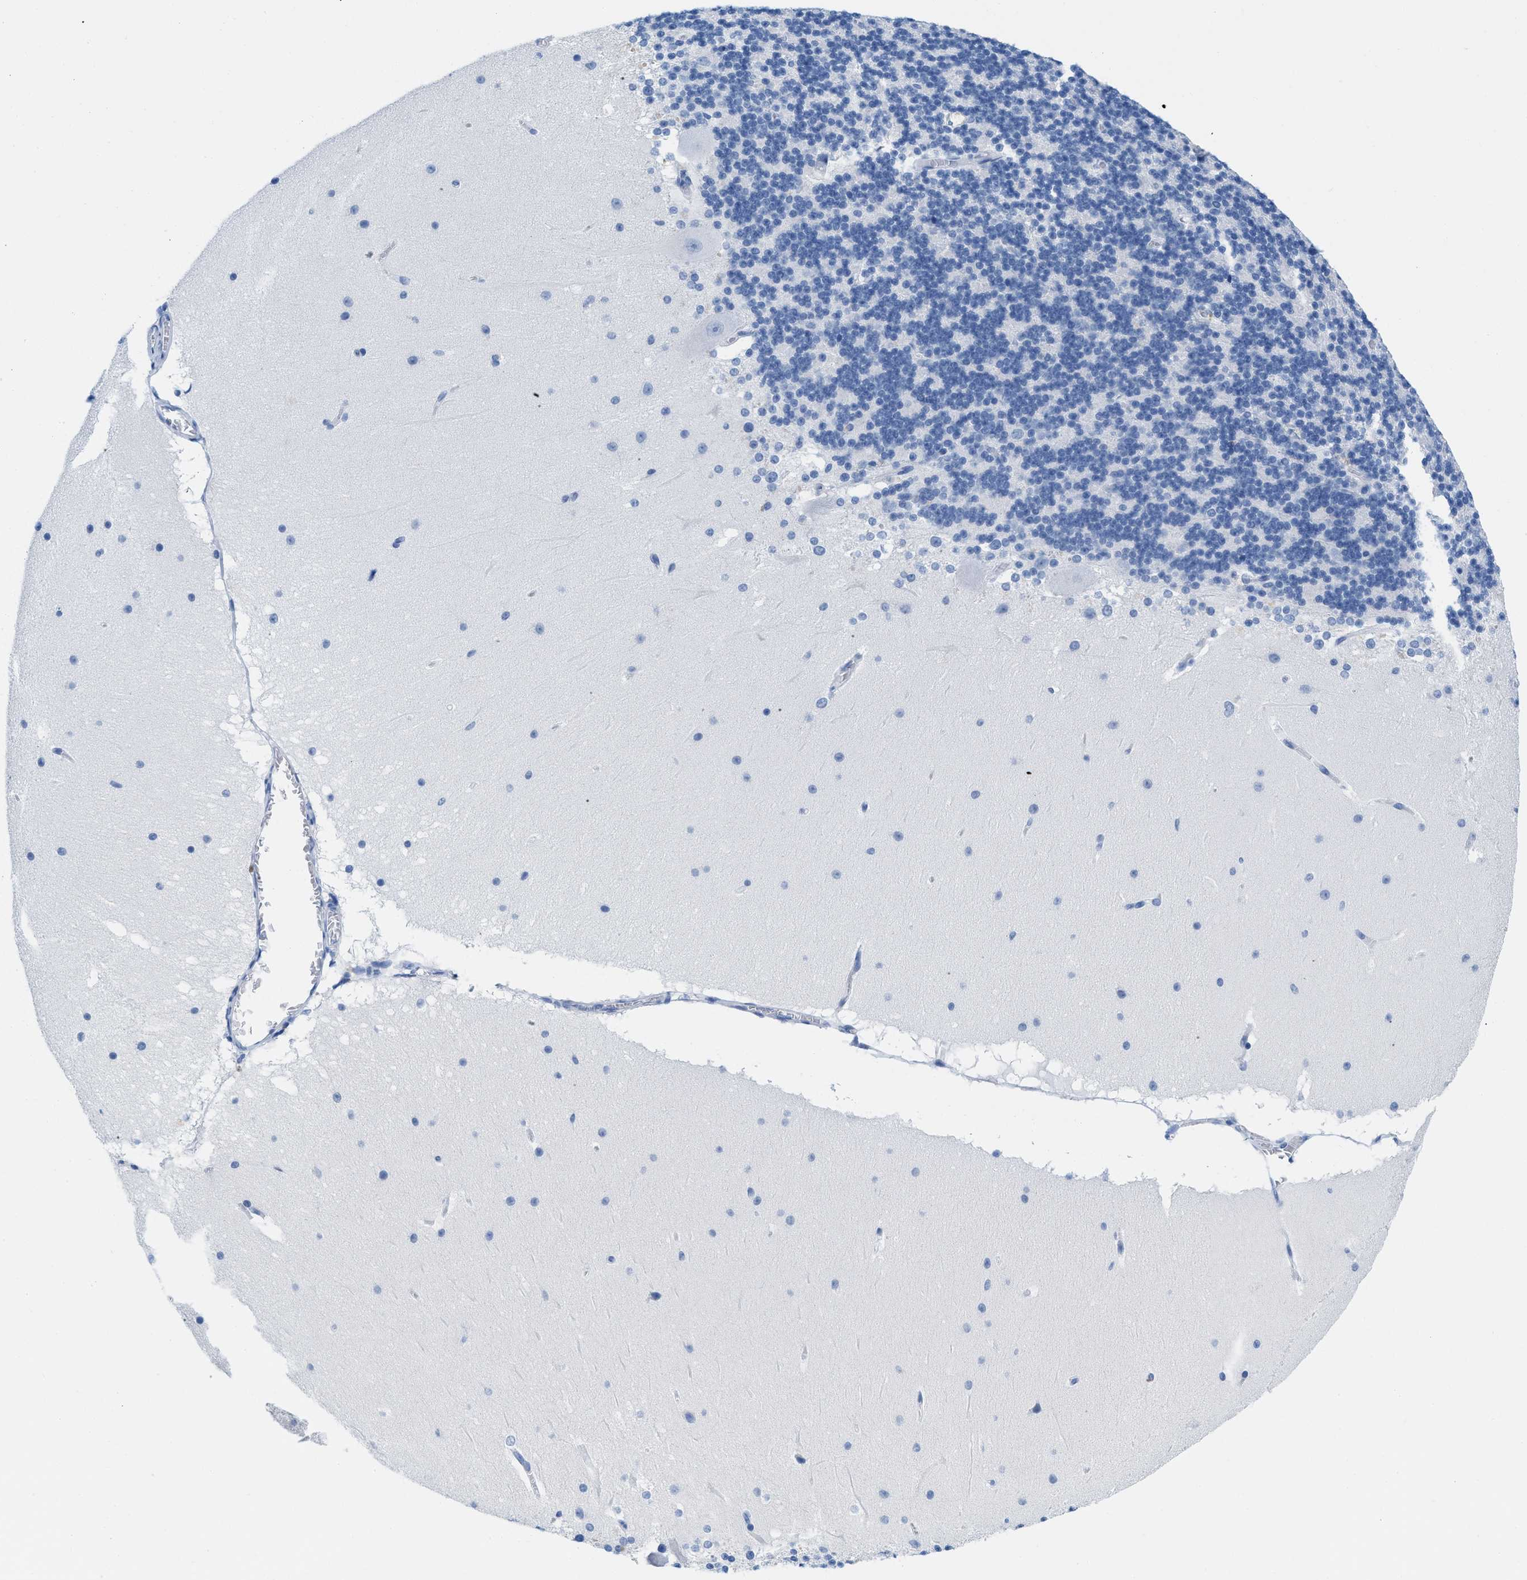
{"staining": {"intensity": "negative", "quantity": "none", "location": "none"}, "tissue": "cerebellum", "cell_type": "Cells in granular layer", "image_type": "normal", "snomed": [{"axis": "morphology", "description": "Normal tissue, NOS"}, {"axis": "topography", "description": "Cerebellum"}], "caption": "IHC histopathology image of benign cerebellum: cerebellum stained with DAB shows no significant protein staining in cells in granular layer.", "gene": "CR1", "patient": {"sex": "female", "age": 19}}